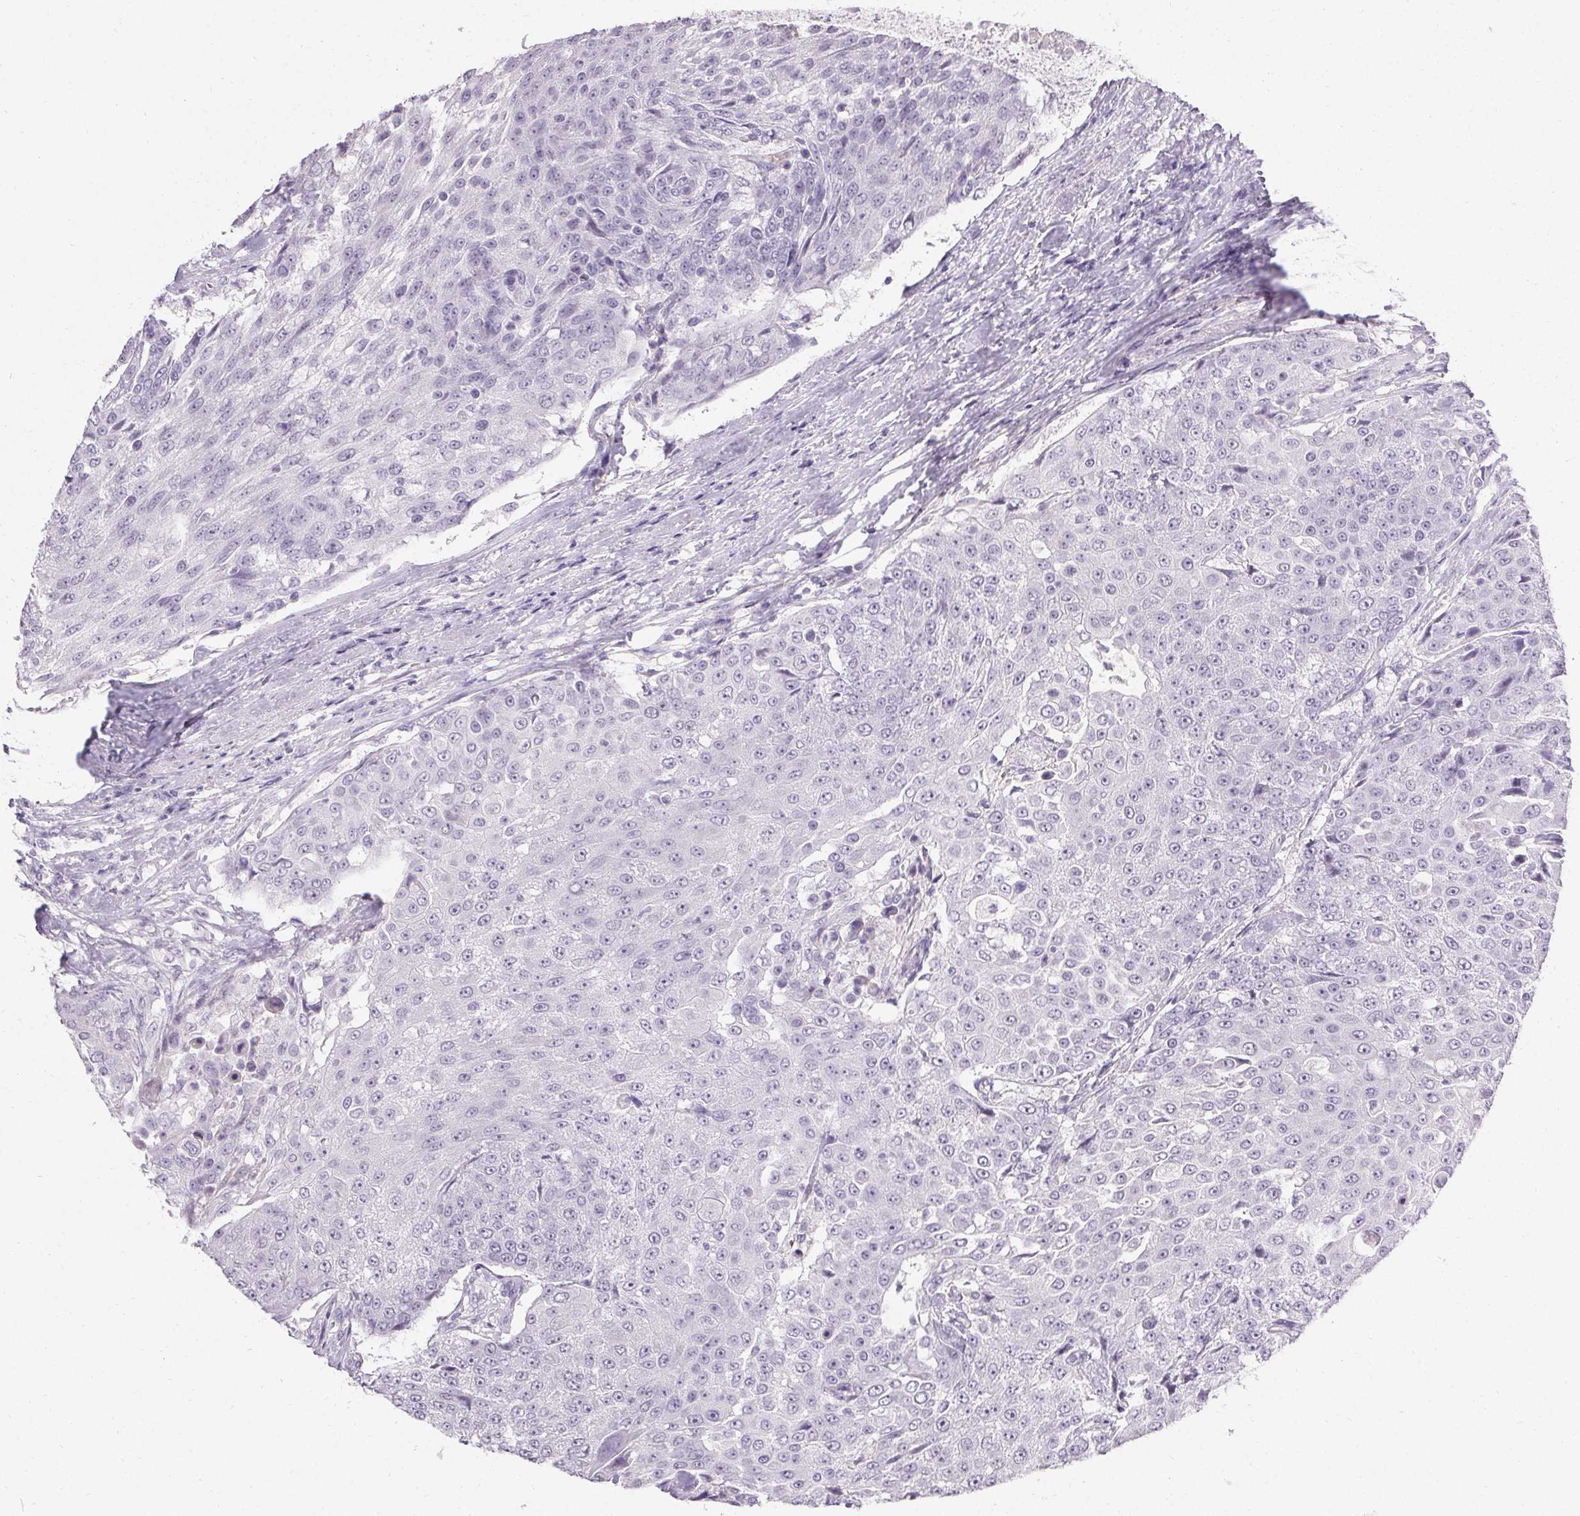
{"staining": {"intensity": "negative", "quantity": "none", "location": "none"}, "tissue": "urothelial cancer", "cell_type": "Tumor cells", "image_type": "cancer", "snomed": [{"axis": "morphology", "description": "Urothelial carcinoma, High grade"}, {"axis": "topography", "description": "Urinary bladder"}], "caption": "Human high-grade urothelial carcinoma stained for a protein using IHC demonstrates no positivity in tumor cells.", "gene": "PMEL", "patient": {"sex": "female", "age": 63}}